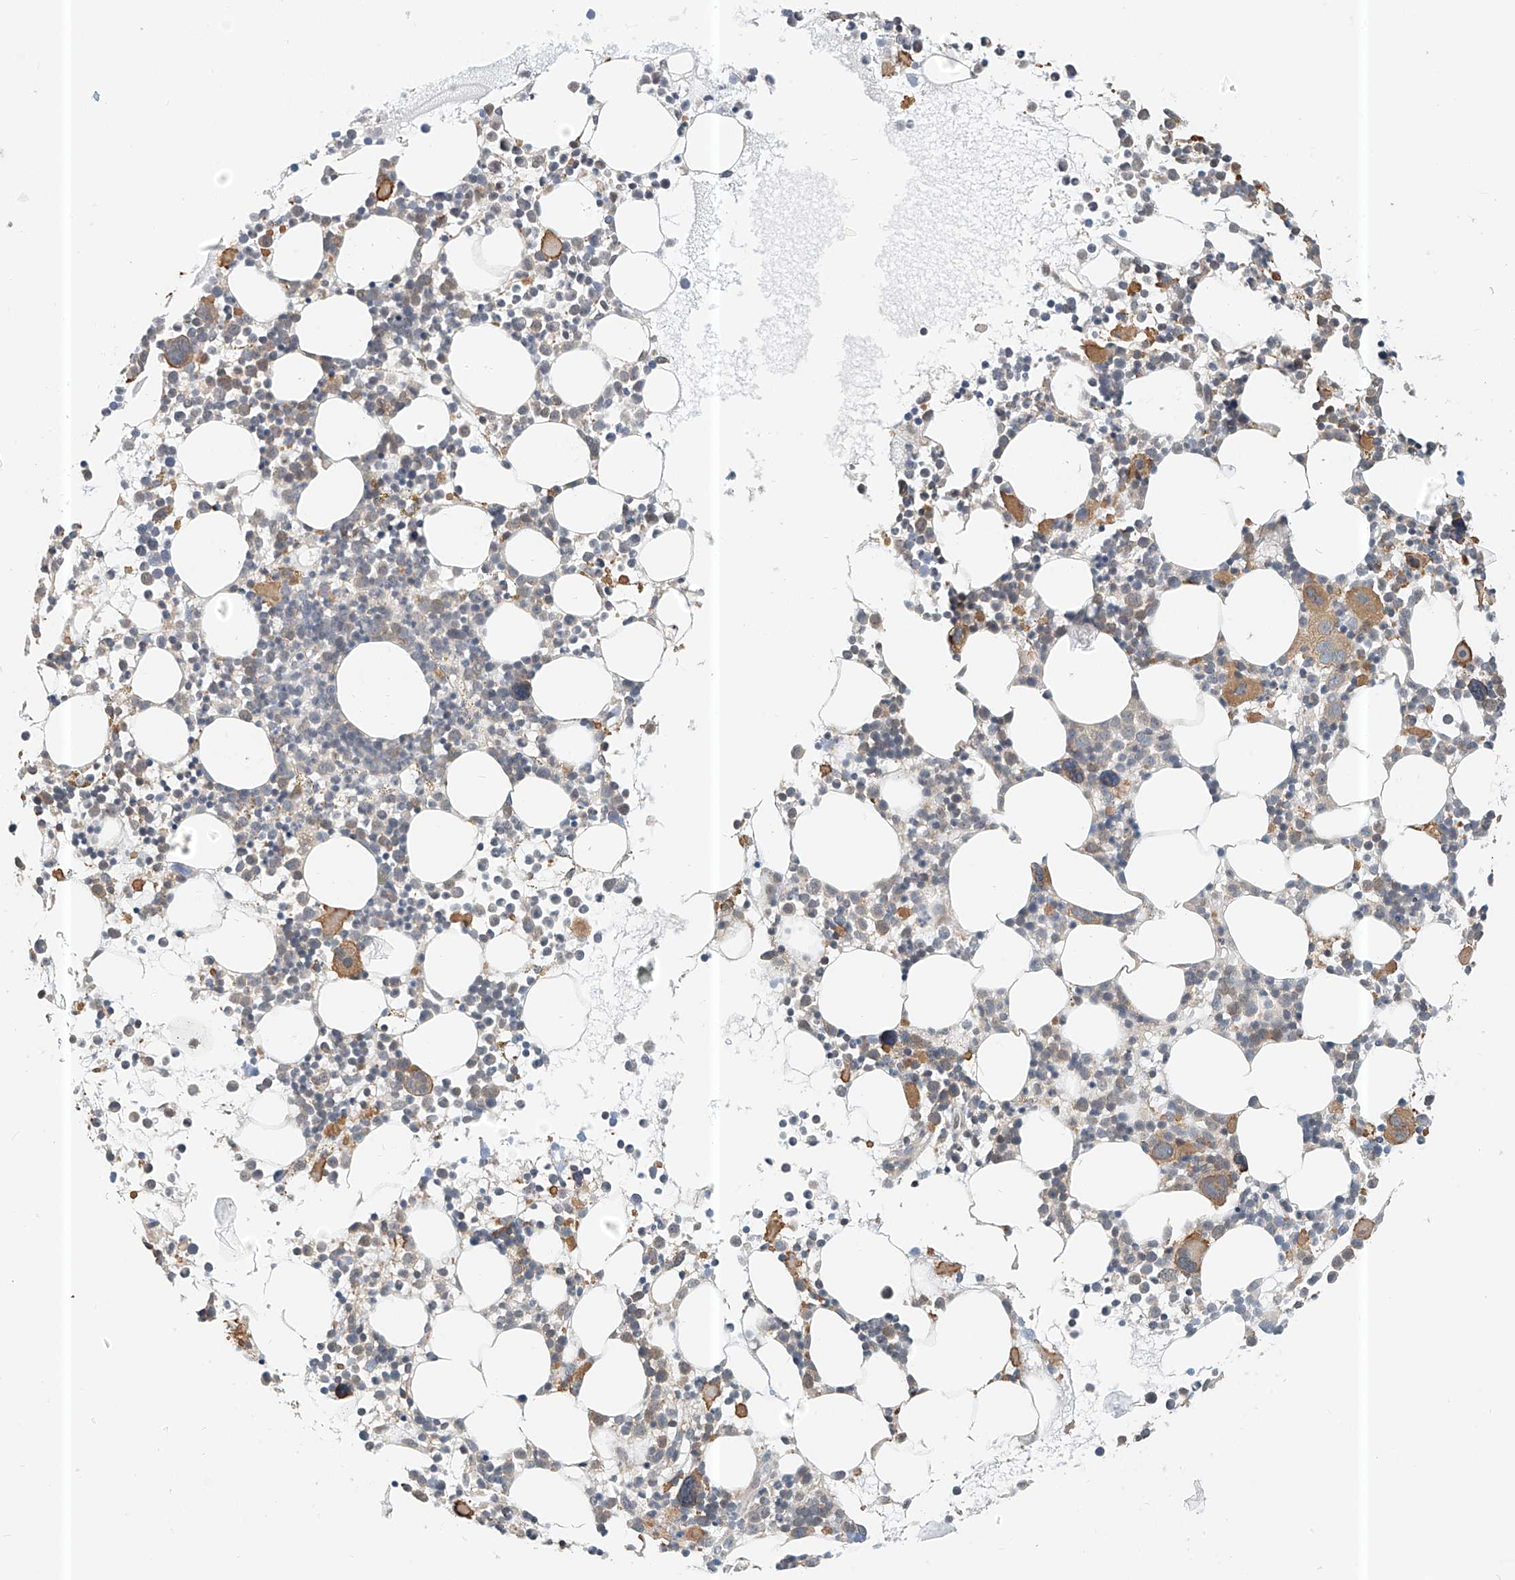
{"staining": {"intensity": "moderate", "quantity": "<25%", "location": "cytoplasmic/membranous"}, "tissue": "bone marrow", "cell_type": "Hematopoietic cells", "image_type": "normal", "snomed": [{"axis": "morphology", "description": "Normal tissue, NOS"}, {"axis": "topography", "description": "Bone marrow"}], "caption": "About <25% of hematopoietic cells in normal human bone marrow show moderate cytoplasmic/membranous protein expression as visualized by brown immunohistochemical staining.", "gene": "PPA2", "patient": {"sex": "female", "age": 62}}